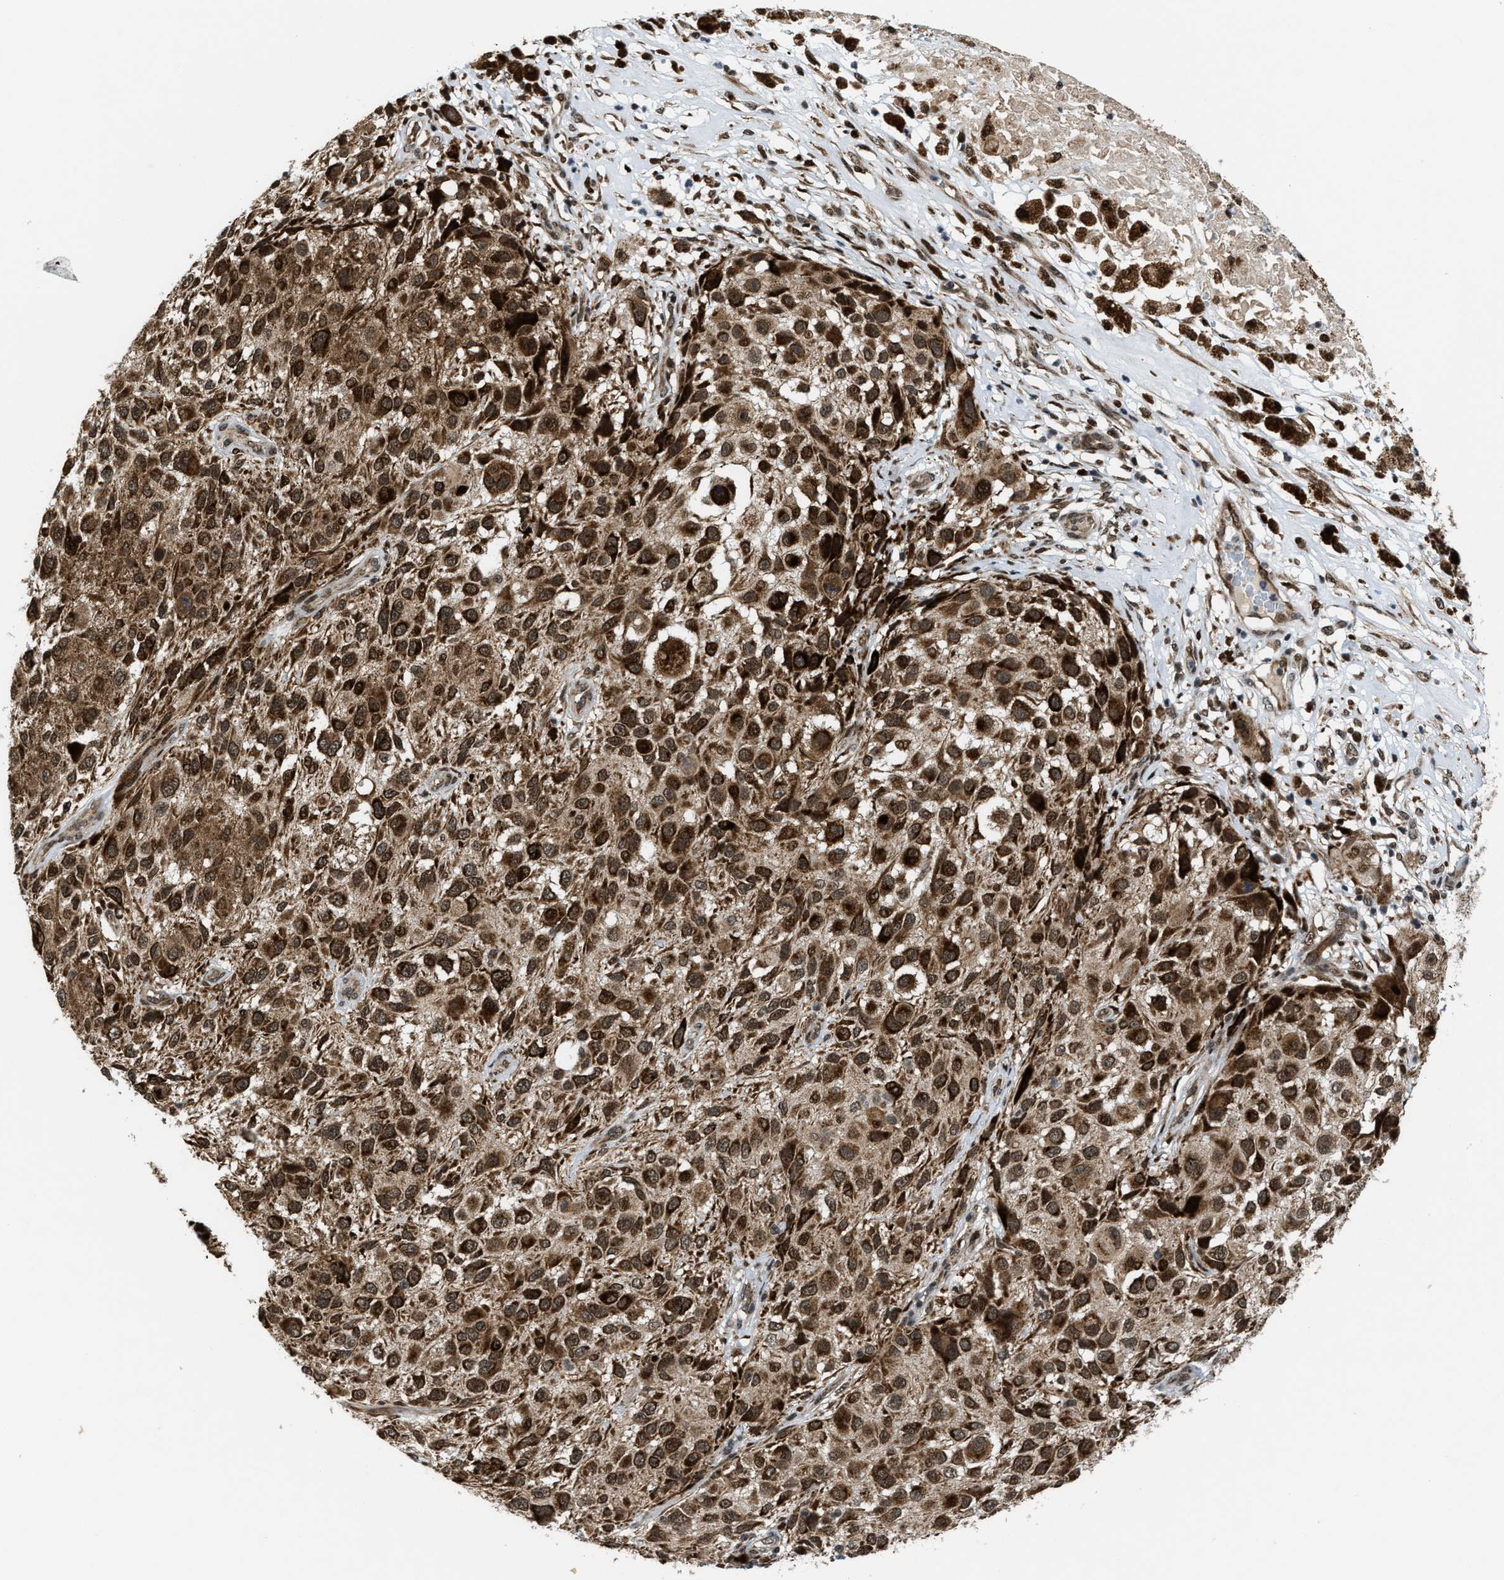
{"staining": {"intensity": "strong", "quantity": ">75%", "location": "cytoplasmic/membranous,nuclear"}, "tissue": "melanoma", "cell_type": "Tumor cells", "image_type": "cancer", "snomed": [{"axis": "morphology", "description": "Necrosis, NOS"}, {"axis": "morphology", "description": "Malignant melanoma, NOS"}, {"axis": "topography", "description": "Skin"}], "caption": "Strong cytoplasmic/membranous and nuclear protein positivity is appreciated in about >75% of tumor cells in malignant melanoma.", "gene": "ZNF250", "patient": {"sex": "female", "age": 87}}